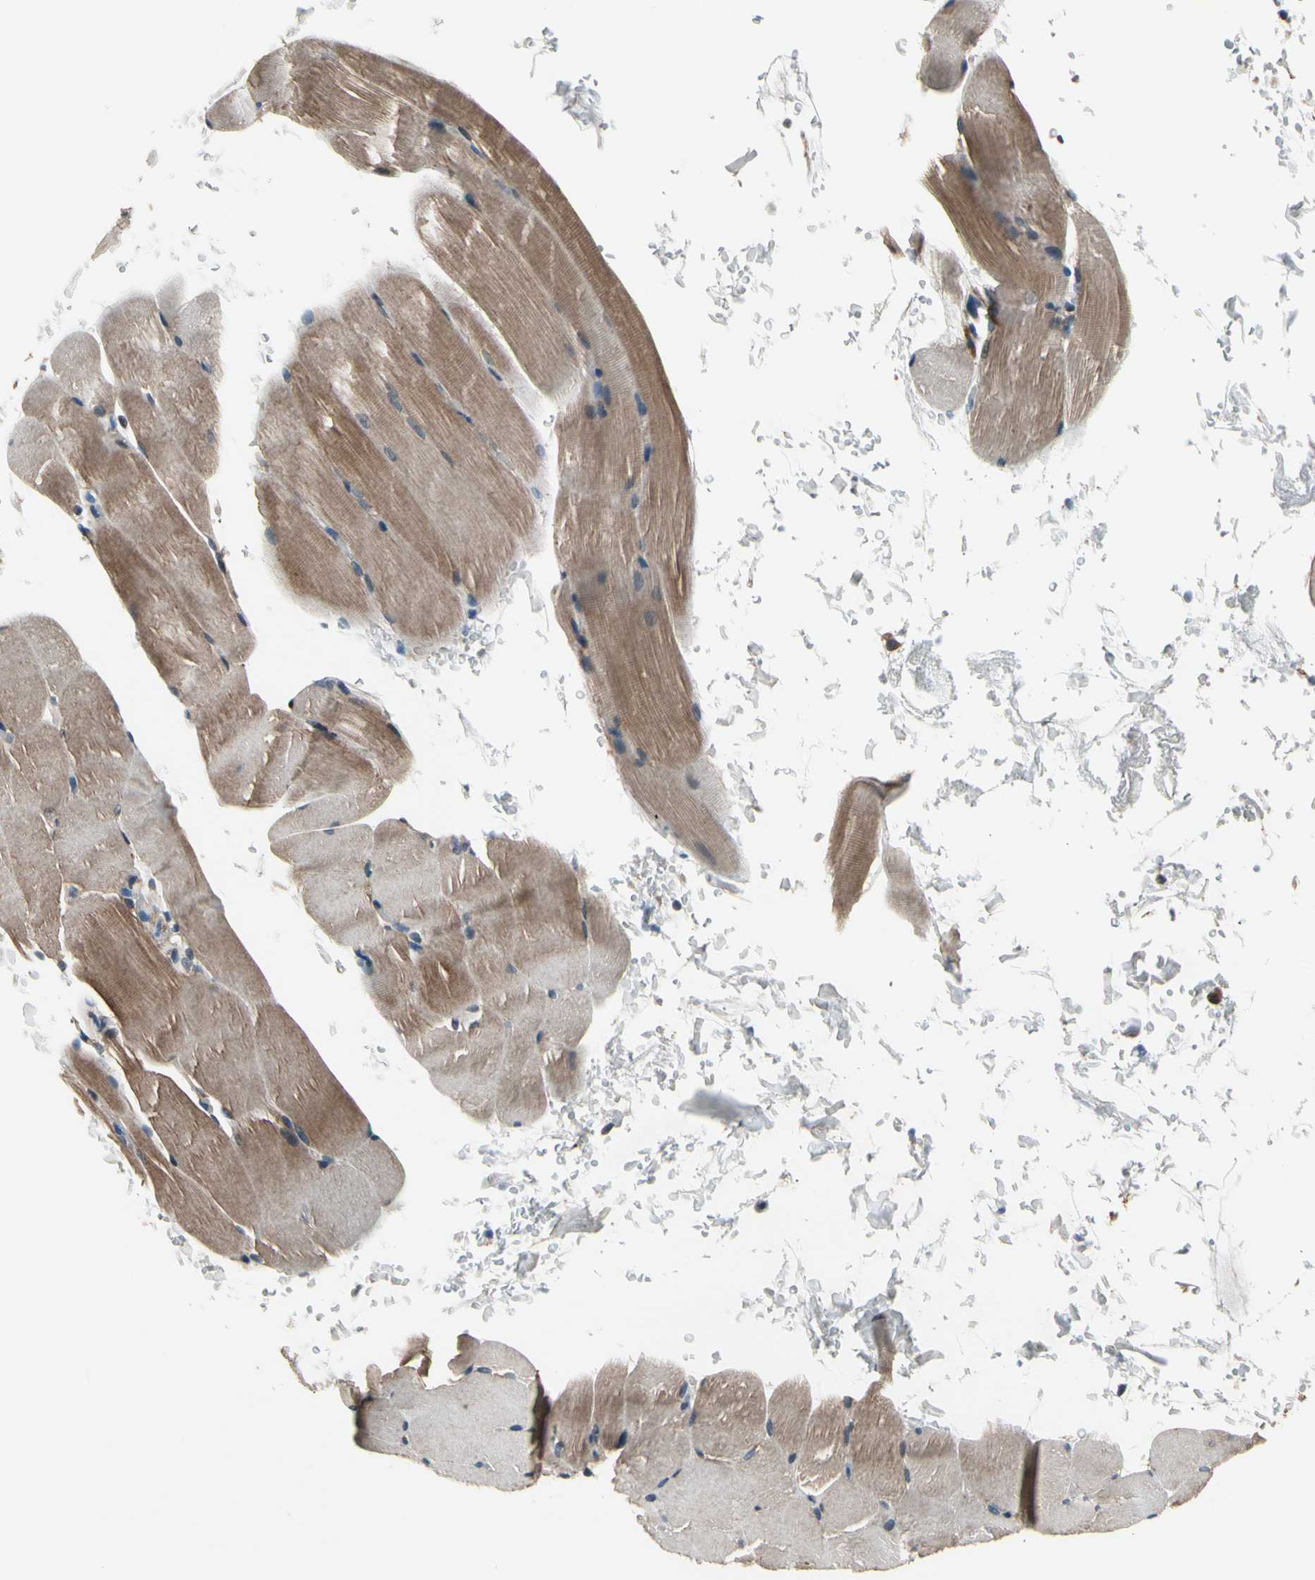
{"staining": {"intensity": "moderate", "quantity": "25%-75%", "location": "cytoplasmic/membranous"}, "tissue": "skeletal muscle", "cell_type": "Myocytes", "image_type": "normal", "snomed": [{"axis": "morphology", "description": "Normal tissue, NOS"}, {"axis": "topography", "description": "Skeletal muscle"}, {"axis": "topography", "description": "Parathyroid gland"}], "caption": "Immunohistochemistry photomicrograph of normal skeletal muscle: skeletal muscle stained using IHC reveals medium levels of moderate protein expression localized specifically in the cytoplasmic/membranous of myocytes, appearing as a cytoplasmic/membranous brown color.", "gene": "MBTPS2", "patient": {"sex": "female", "age": 37}}